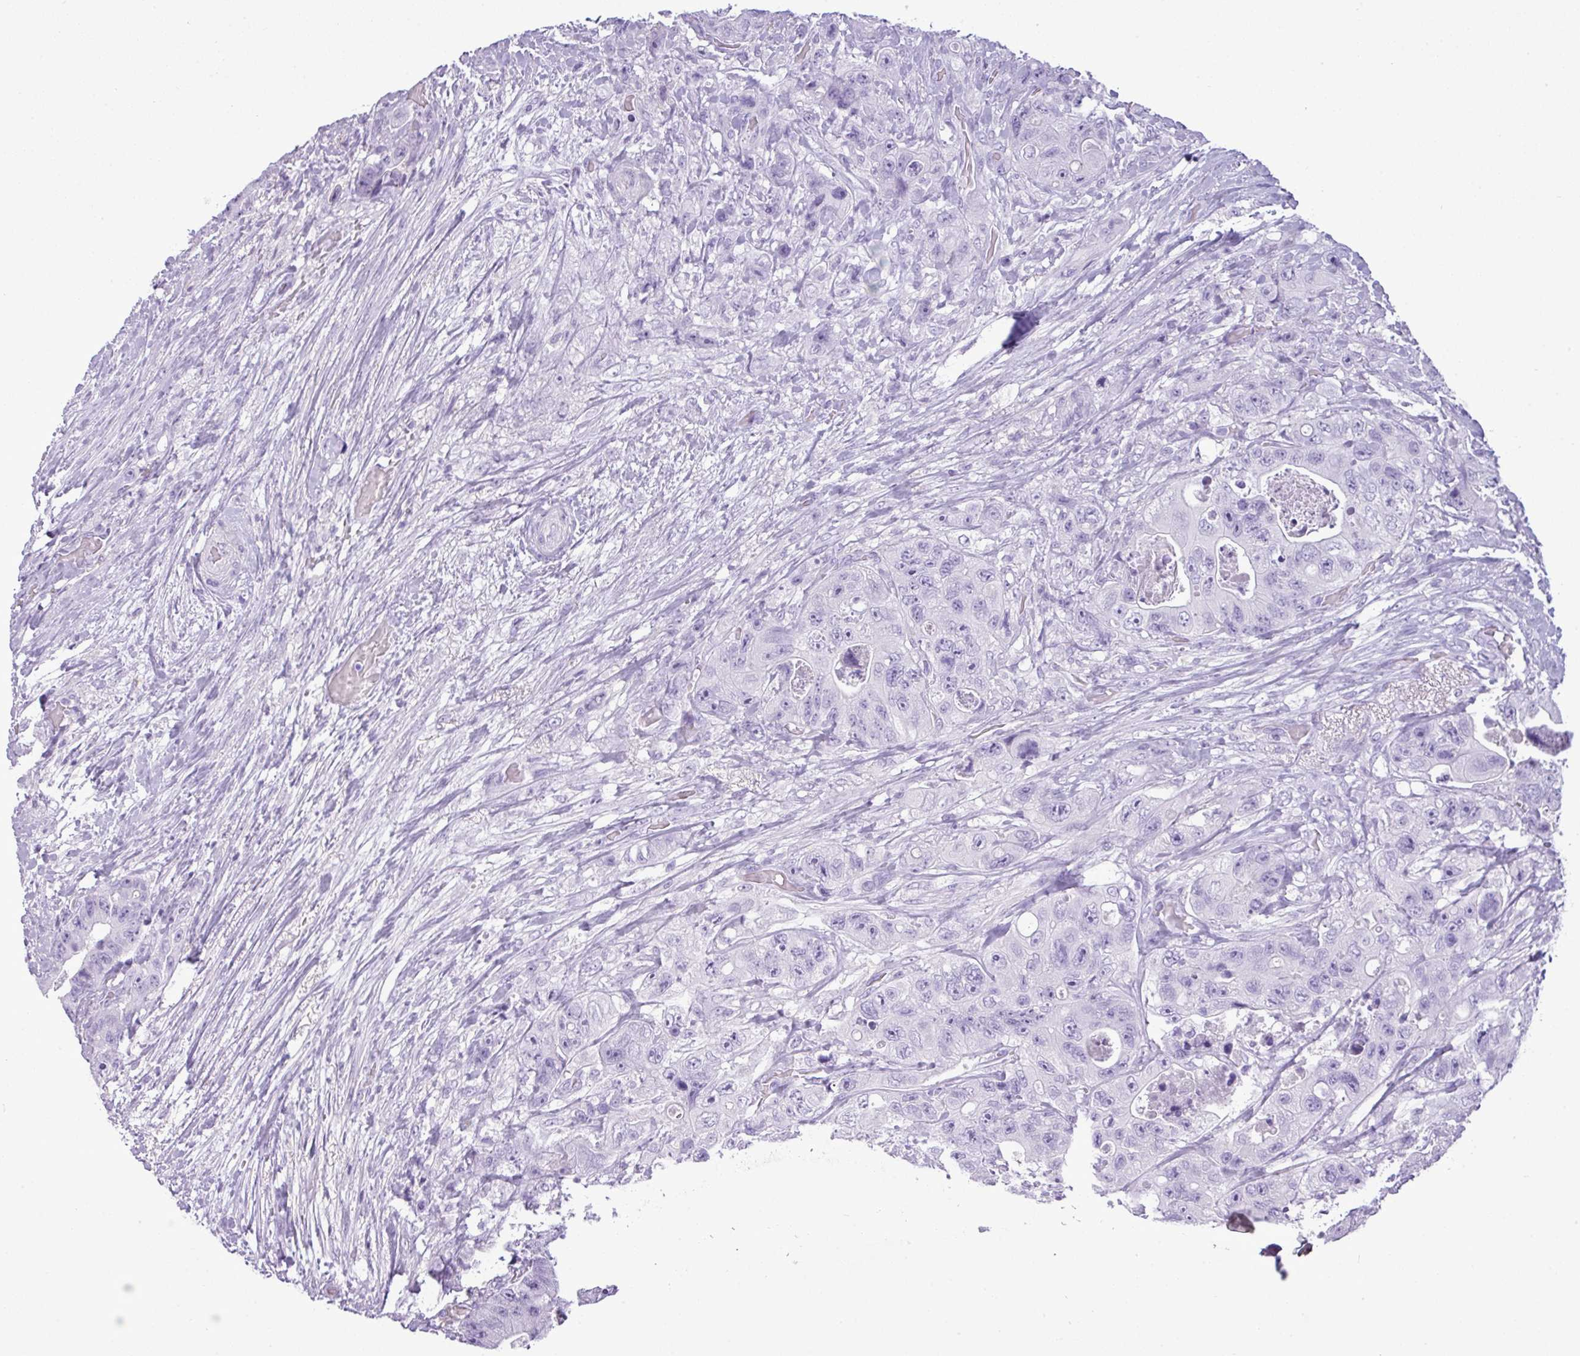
{"staining": {"intensity": "negative", "quantity": "none", "location": "none"}, "tissue": "colorectal cancer", "cell_type": "Tumor cells", "image_type": "cancer", "snomed": [{"axis": "morphology", "description": "Adenocarcinoma, NOS"}, {"axis": "topography", "description": "Colon"}], "caption": "Protein analysis of adenocarcinoma (colorectal) displays no significant expression in tumor cells.", "gene": "RBMXL2", "patient": {"sex": "female", "age": 46}}